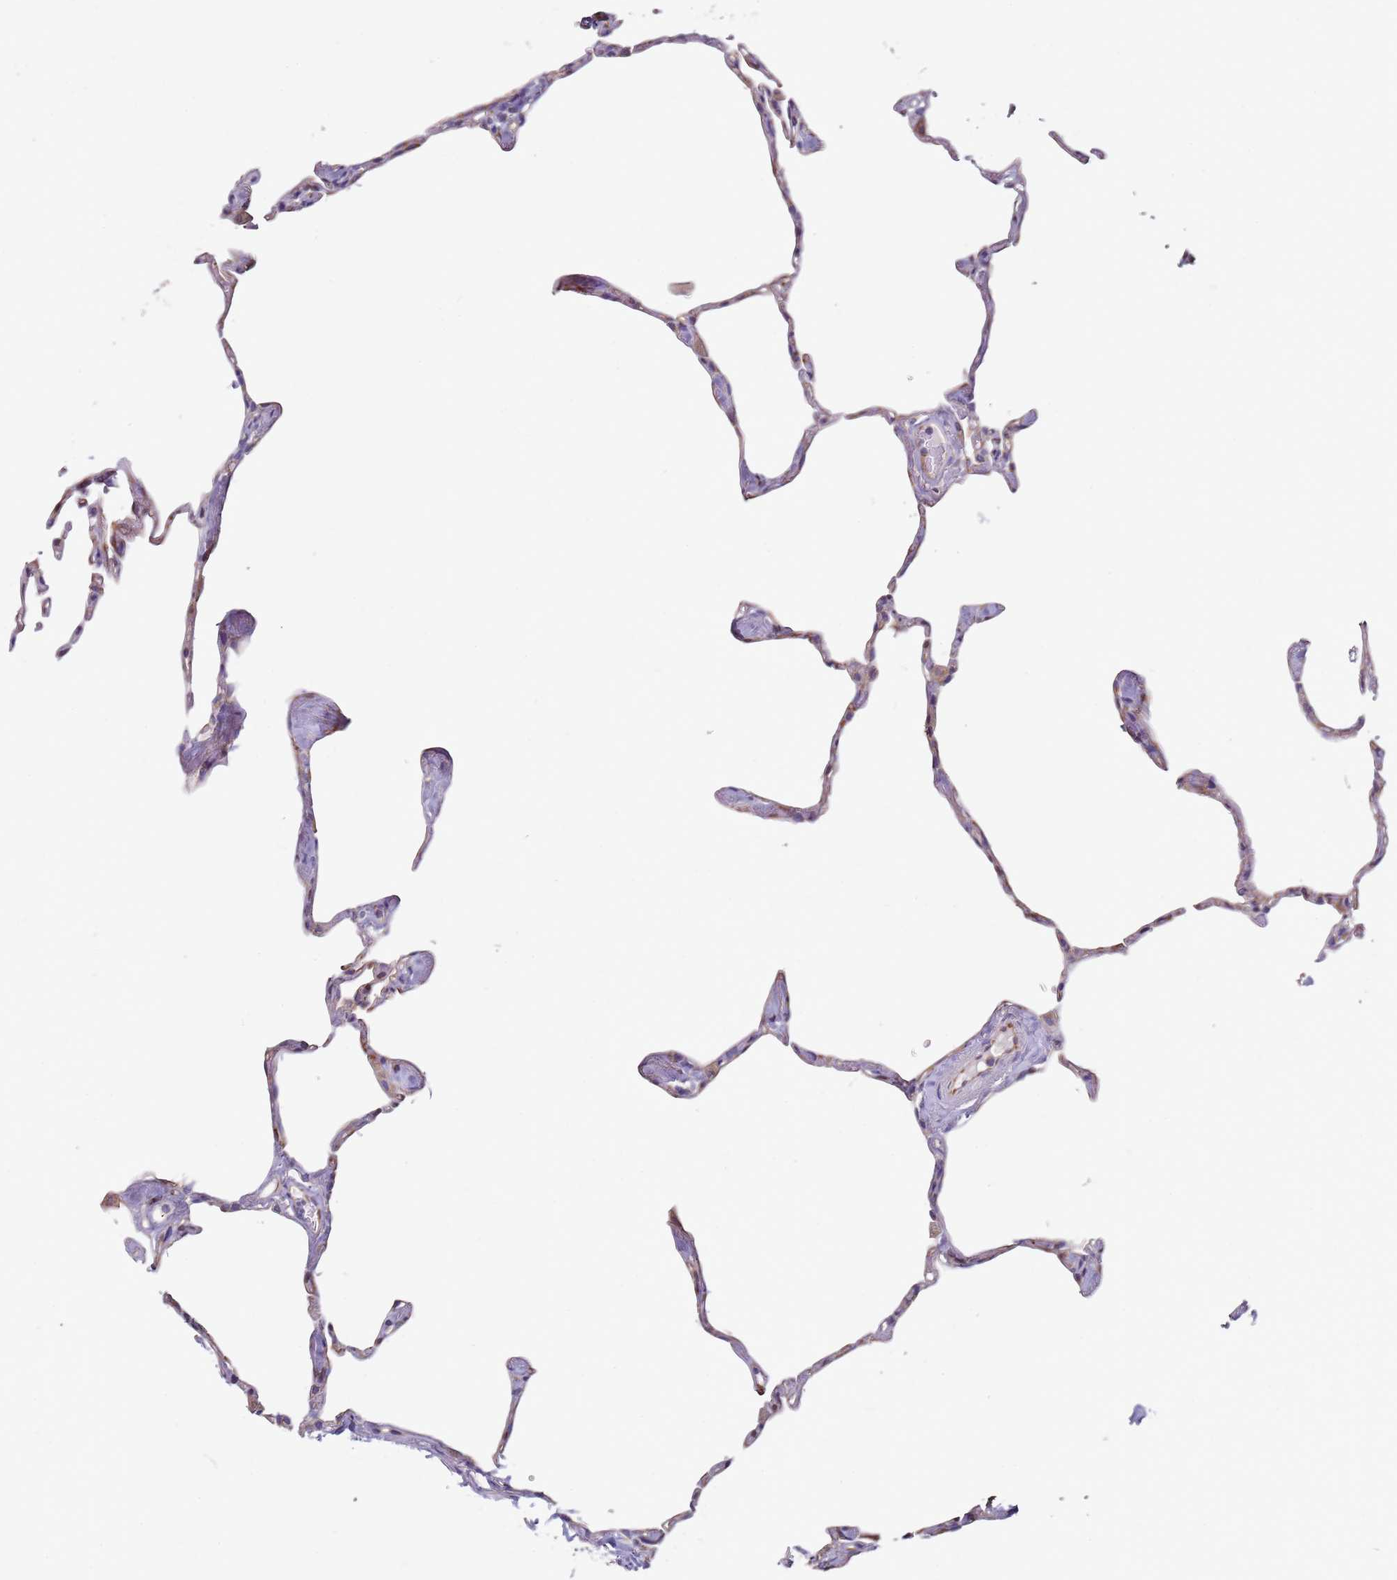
{"staining": {"intensity": "moderate", "quantity": "<25%", "location": "cytoplasmic/membranous"}, "tissue": "lung", "cell_type": "Alveolar cells", "image_type": "normal", "snomed": [{"axis": "morphology", "description": "Normal tissue, NOS"}, {"axis": "topography", "description": "Lung"}], "caption": "A high-resolution micrograph shows IHC staining of normal lung, which exhibits moderate cytoplasmic/membranous staining in about <25% of alveolar cells.", "gene": "ALS2", "patient": {"sex": "male", "age": 65}}